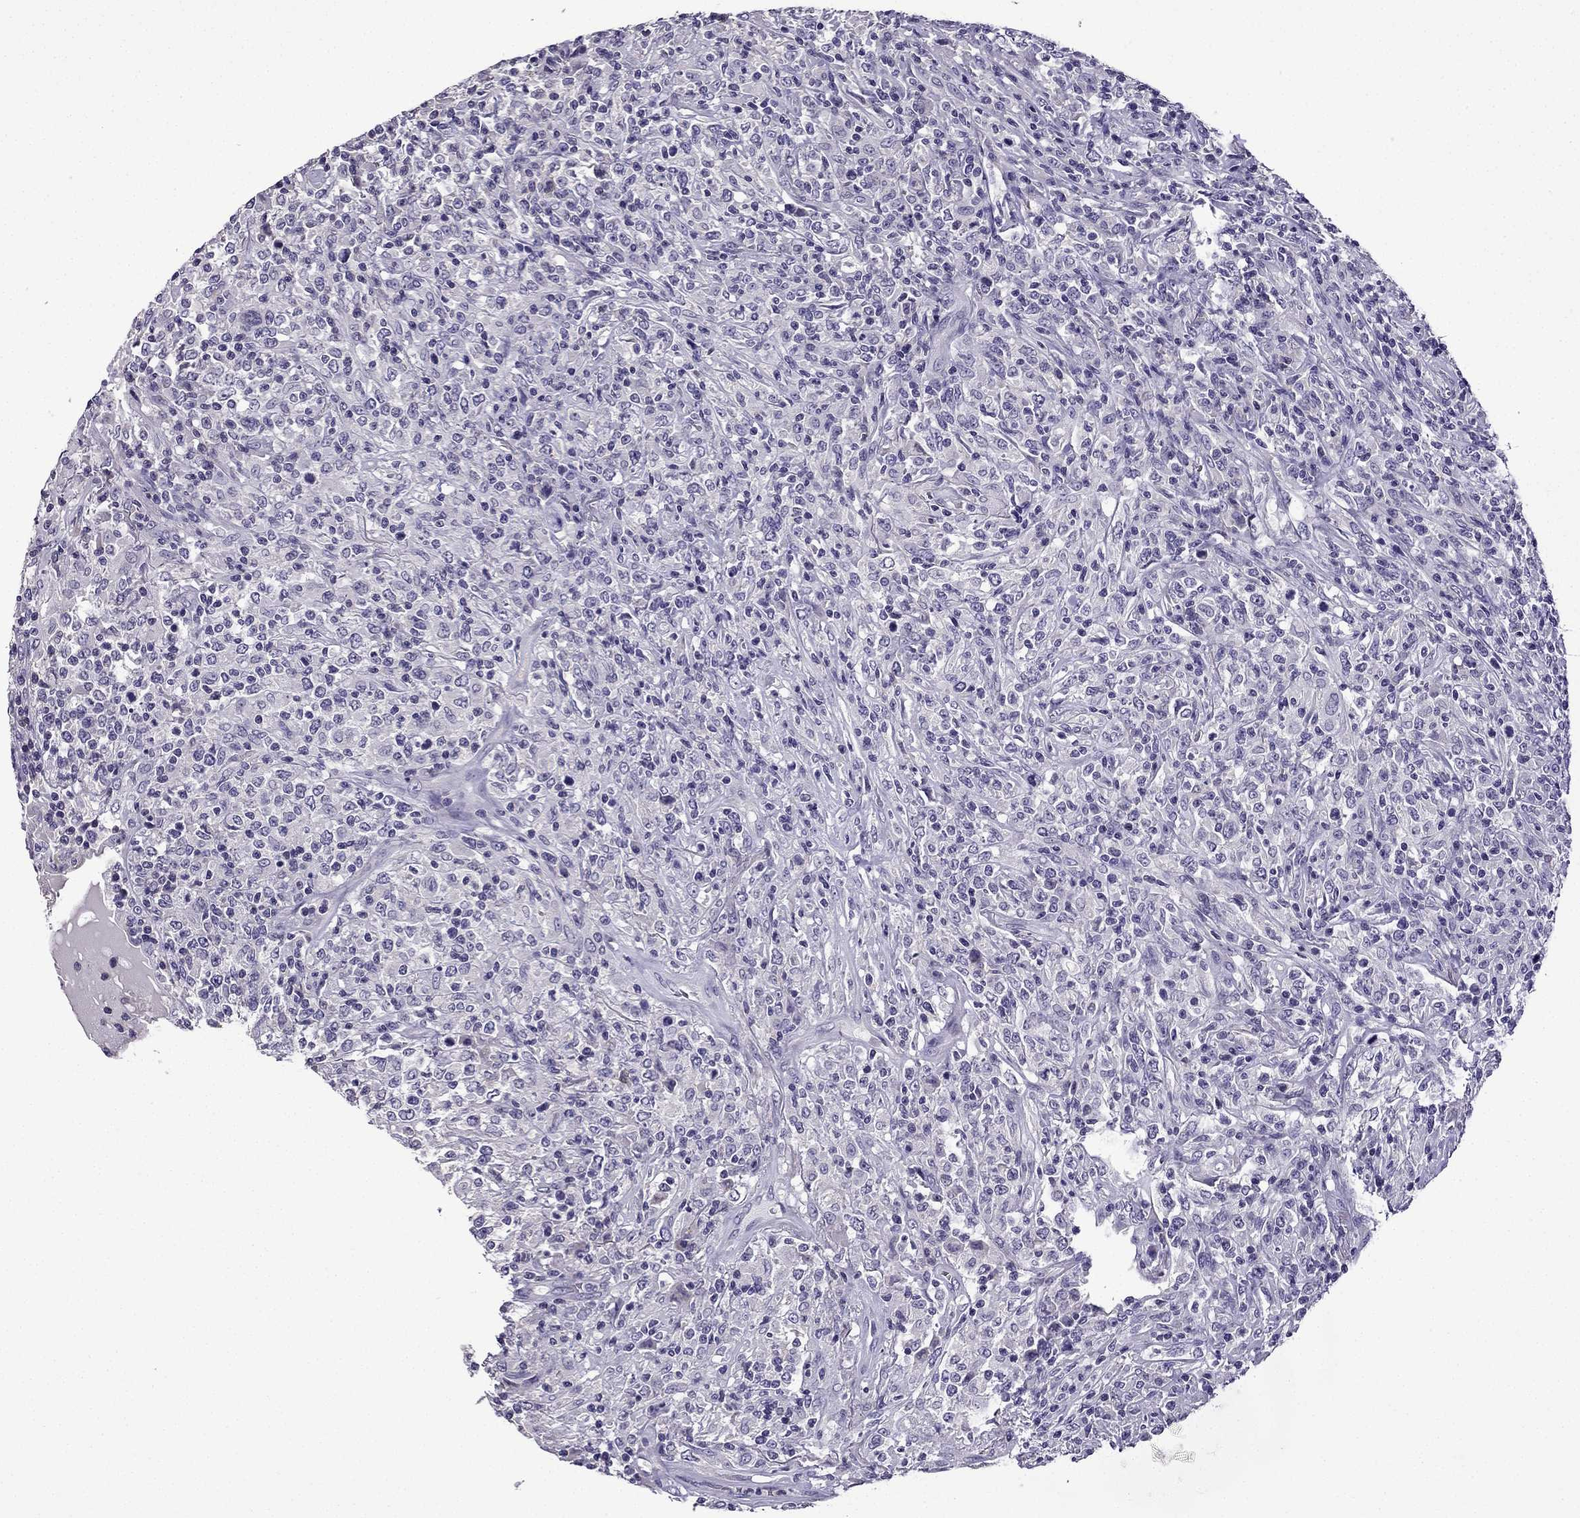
{"staining": {"intensity": "negative", "quantity": "none", "location": "none"}, "tissue": "lymphoma", "cell_type": "Tumor cells", "image_type": "cancer", "snomed": [{"axis": "morphology", "description": "Malignant lymphoma, non-Hodgkin's type, High grade"}, {"axis": "topography", "description": "Lung"}], "caption": "Lymphoma stained for a protein using IHC exhibits no positivity tumor cells.", "gene": "TTN", "patient": {"sex": "male", "age": 79}}